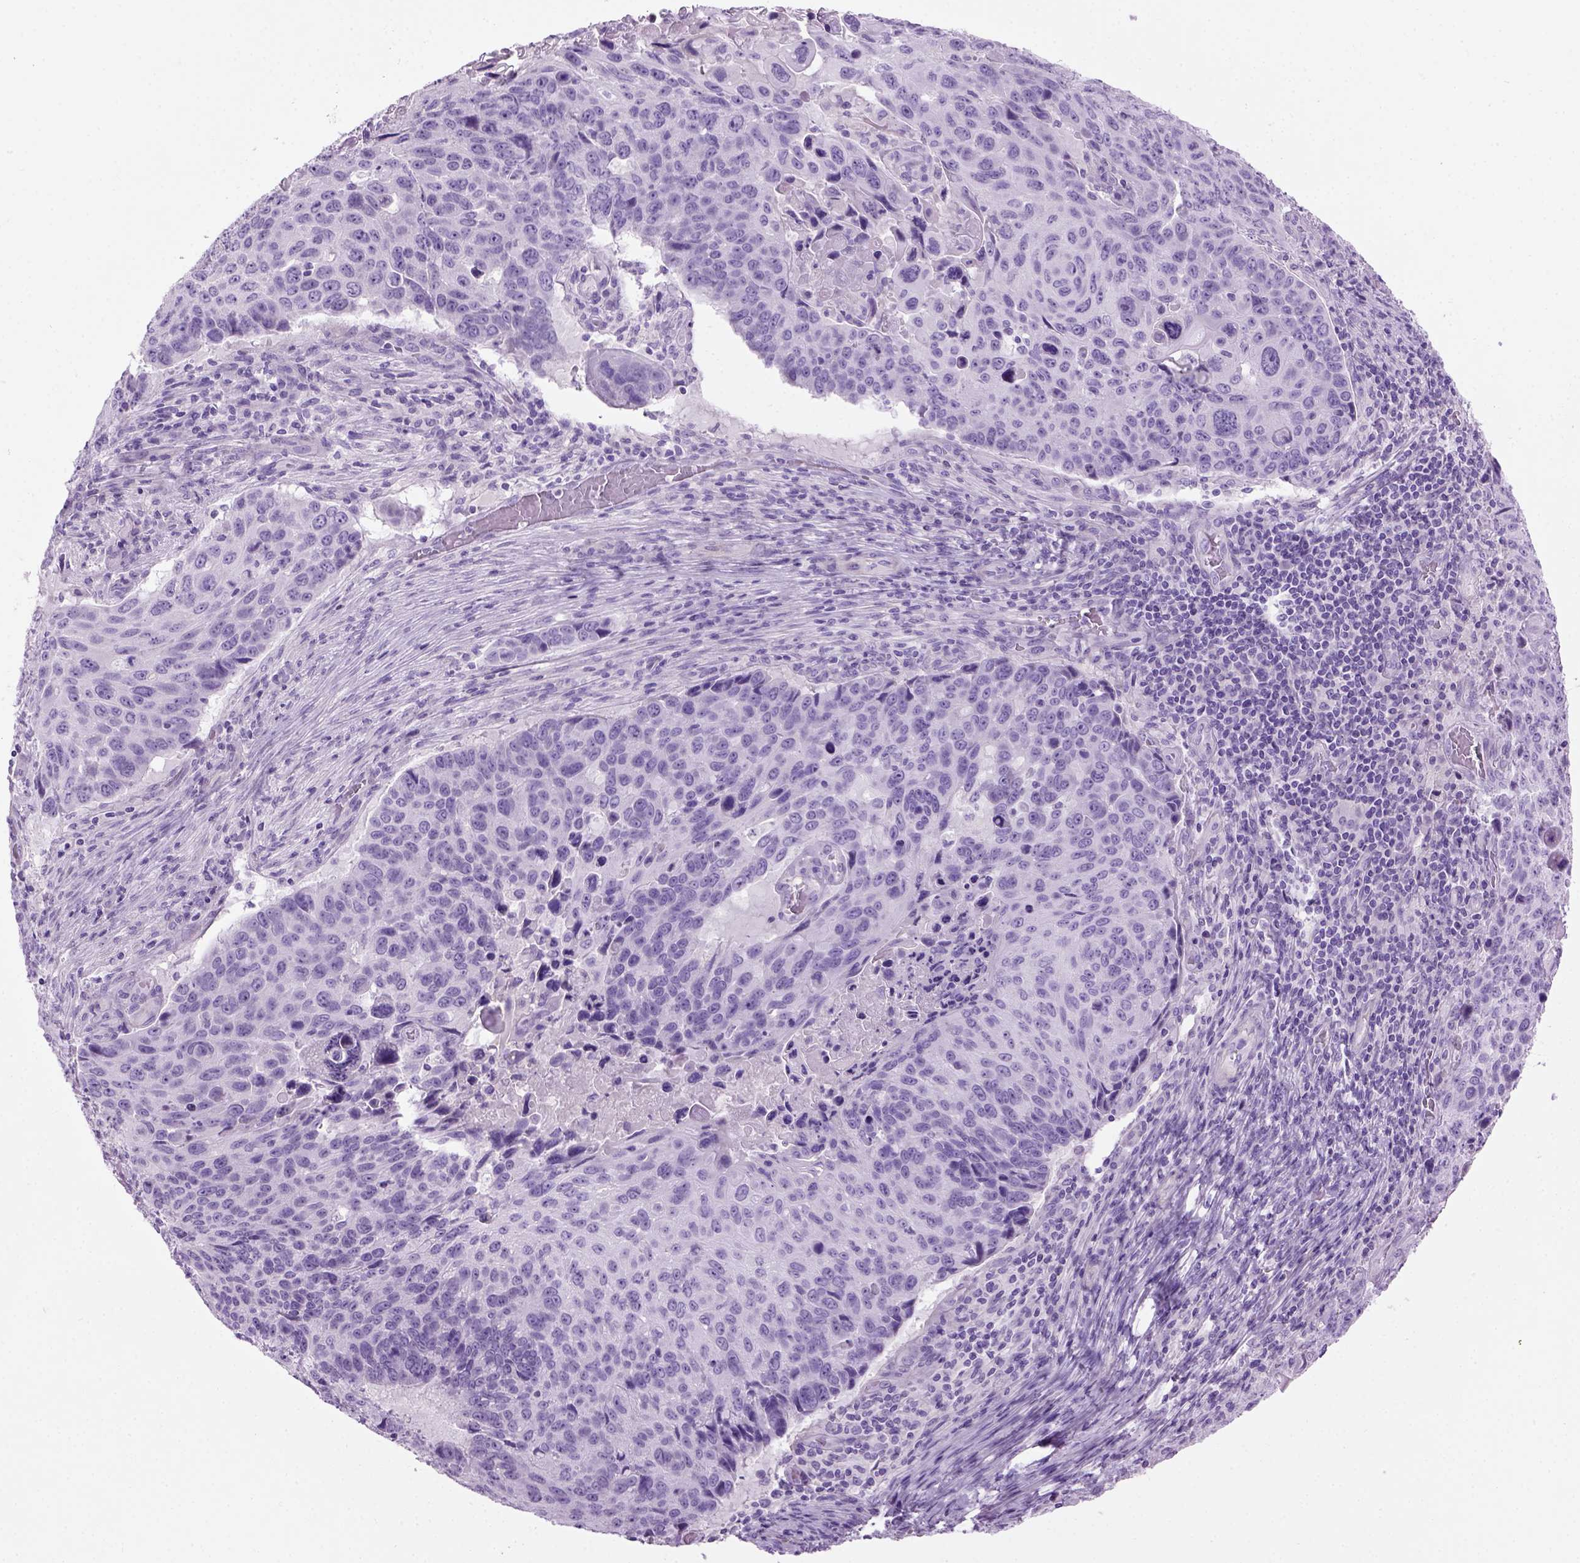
{"staining": {"intensity": "negative", "quantity": "none", "location": "none"}, "tissue": "lung cancer", "cell_type": "Tumor cells", "image_type": "cancer", "snomed": [{"axis": "morphology", "description": "Squamous cell carcinoma, NOS"}, {"axis": "topography", "description": "Lung"}], "caption": "A photomicrograph of lung cancer stained for a protein exhibits no brown staining in tumor cells.", "gene": "GABRB2", "patient": {"sex": "male", "age": 68}}